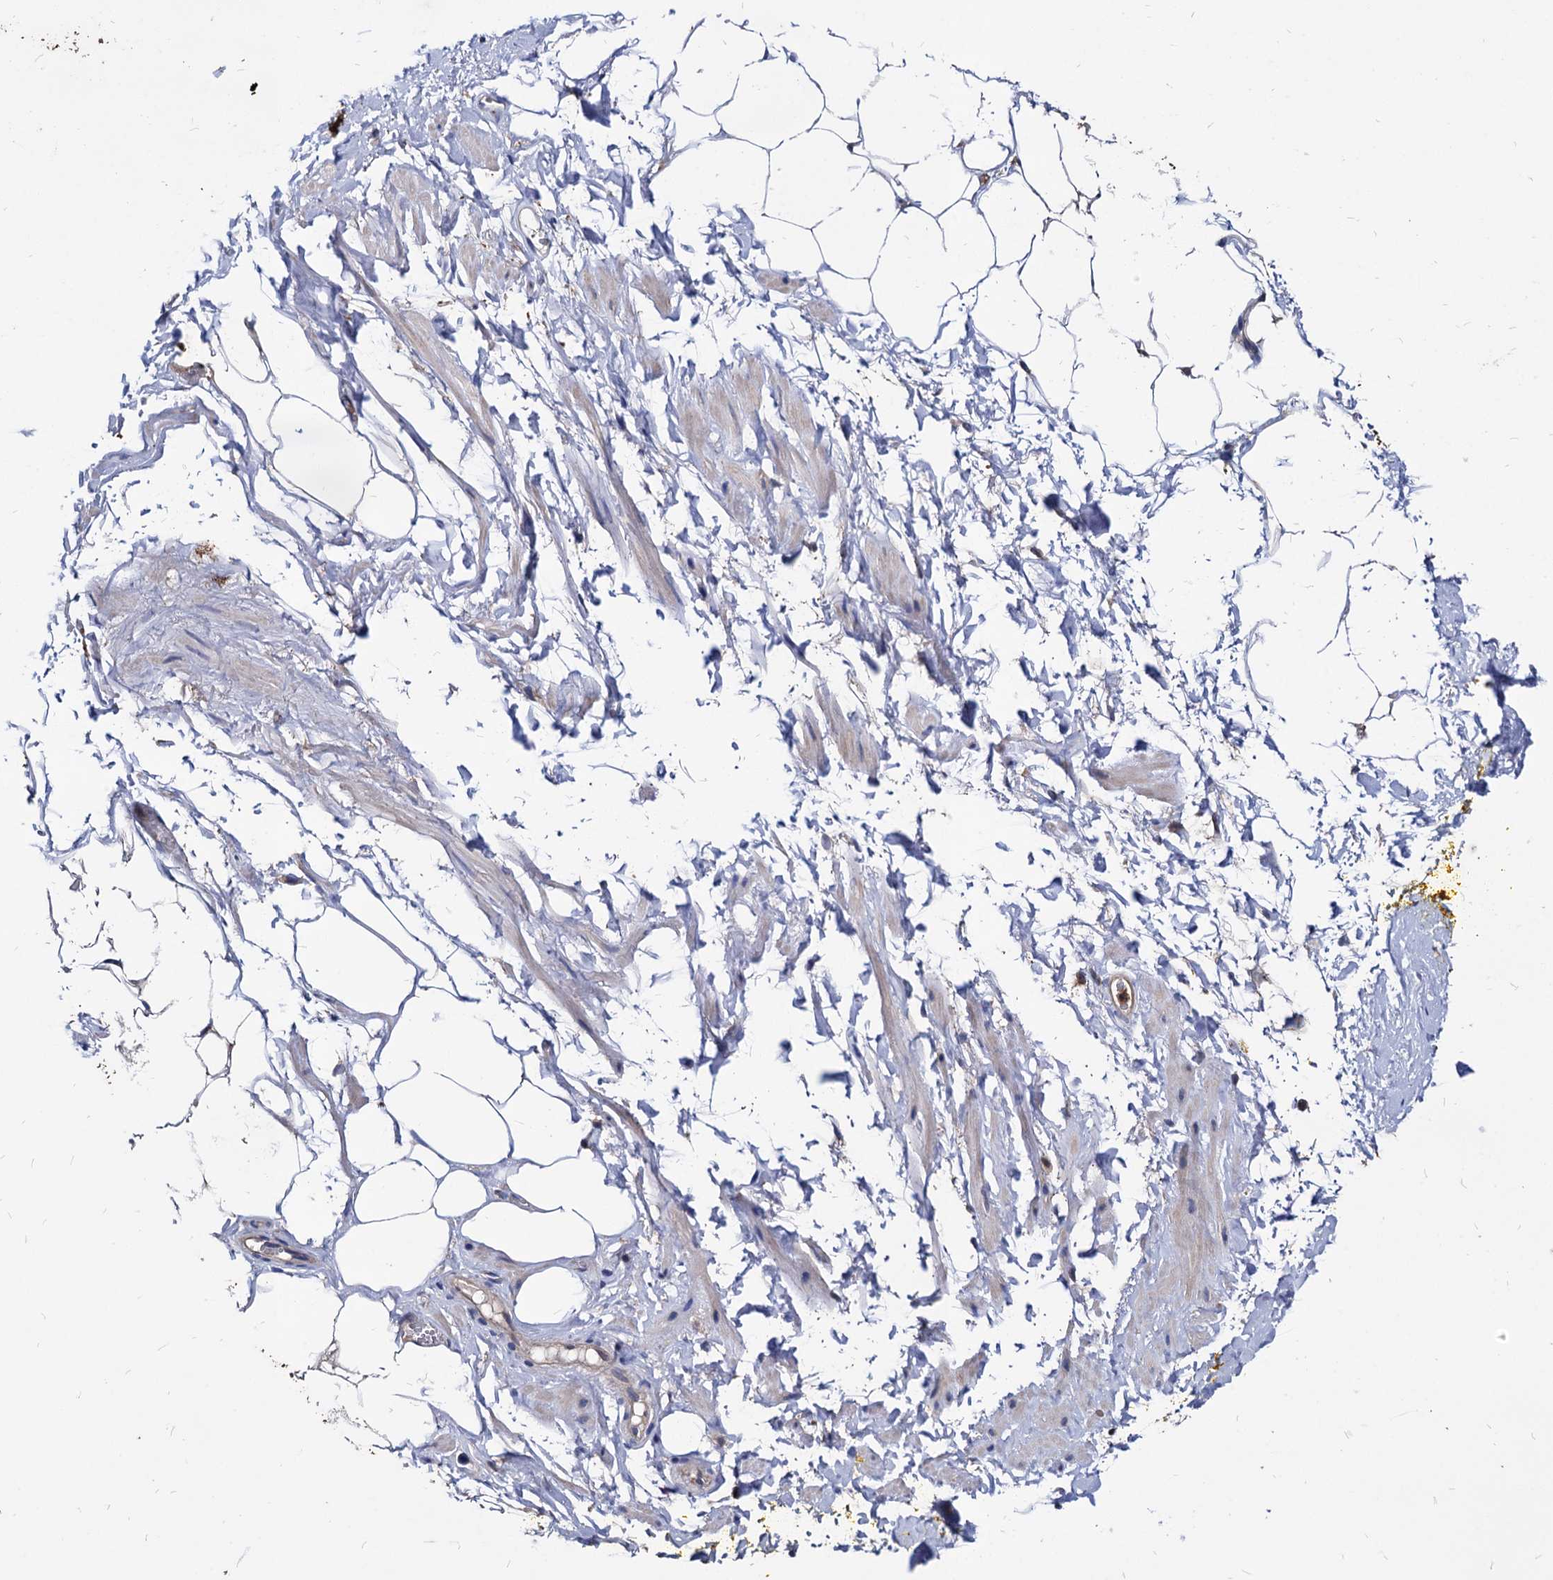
{"staining": {"intensity": "negative", "quantity": "none", "location": "none"}, "tissue": "adipose tissue", "cell_type": "Adipocytes", "image_type": "normal", "snomed": [{"axis": "morphology", "description": "Normal tissue, NOS"}, {"axis": "morphology", "description": "Adenocarcinoma, Low grade"}, {"axis": "topography", "description": "Prostate"}, {"axis": "topography", "description": "Peripheral nerve tissue"}], "caption": "DAB immunohistochemical staining of benign human adipose tissue demonstrates no significant expression in adipocytes. (Immunohistochemistry (ihc), brightfield microscopy, high magnification).", "gene": "CPPED1", "patient": {"sex": "male", "age": 63}}